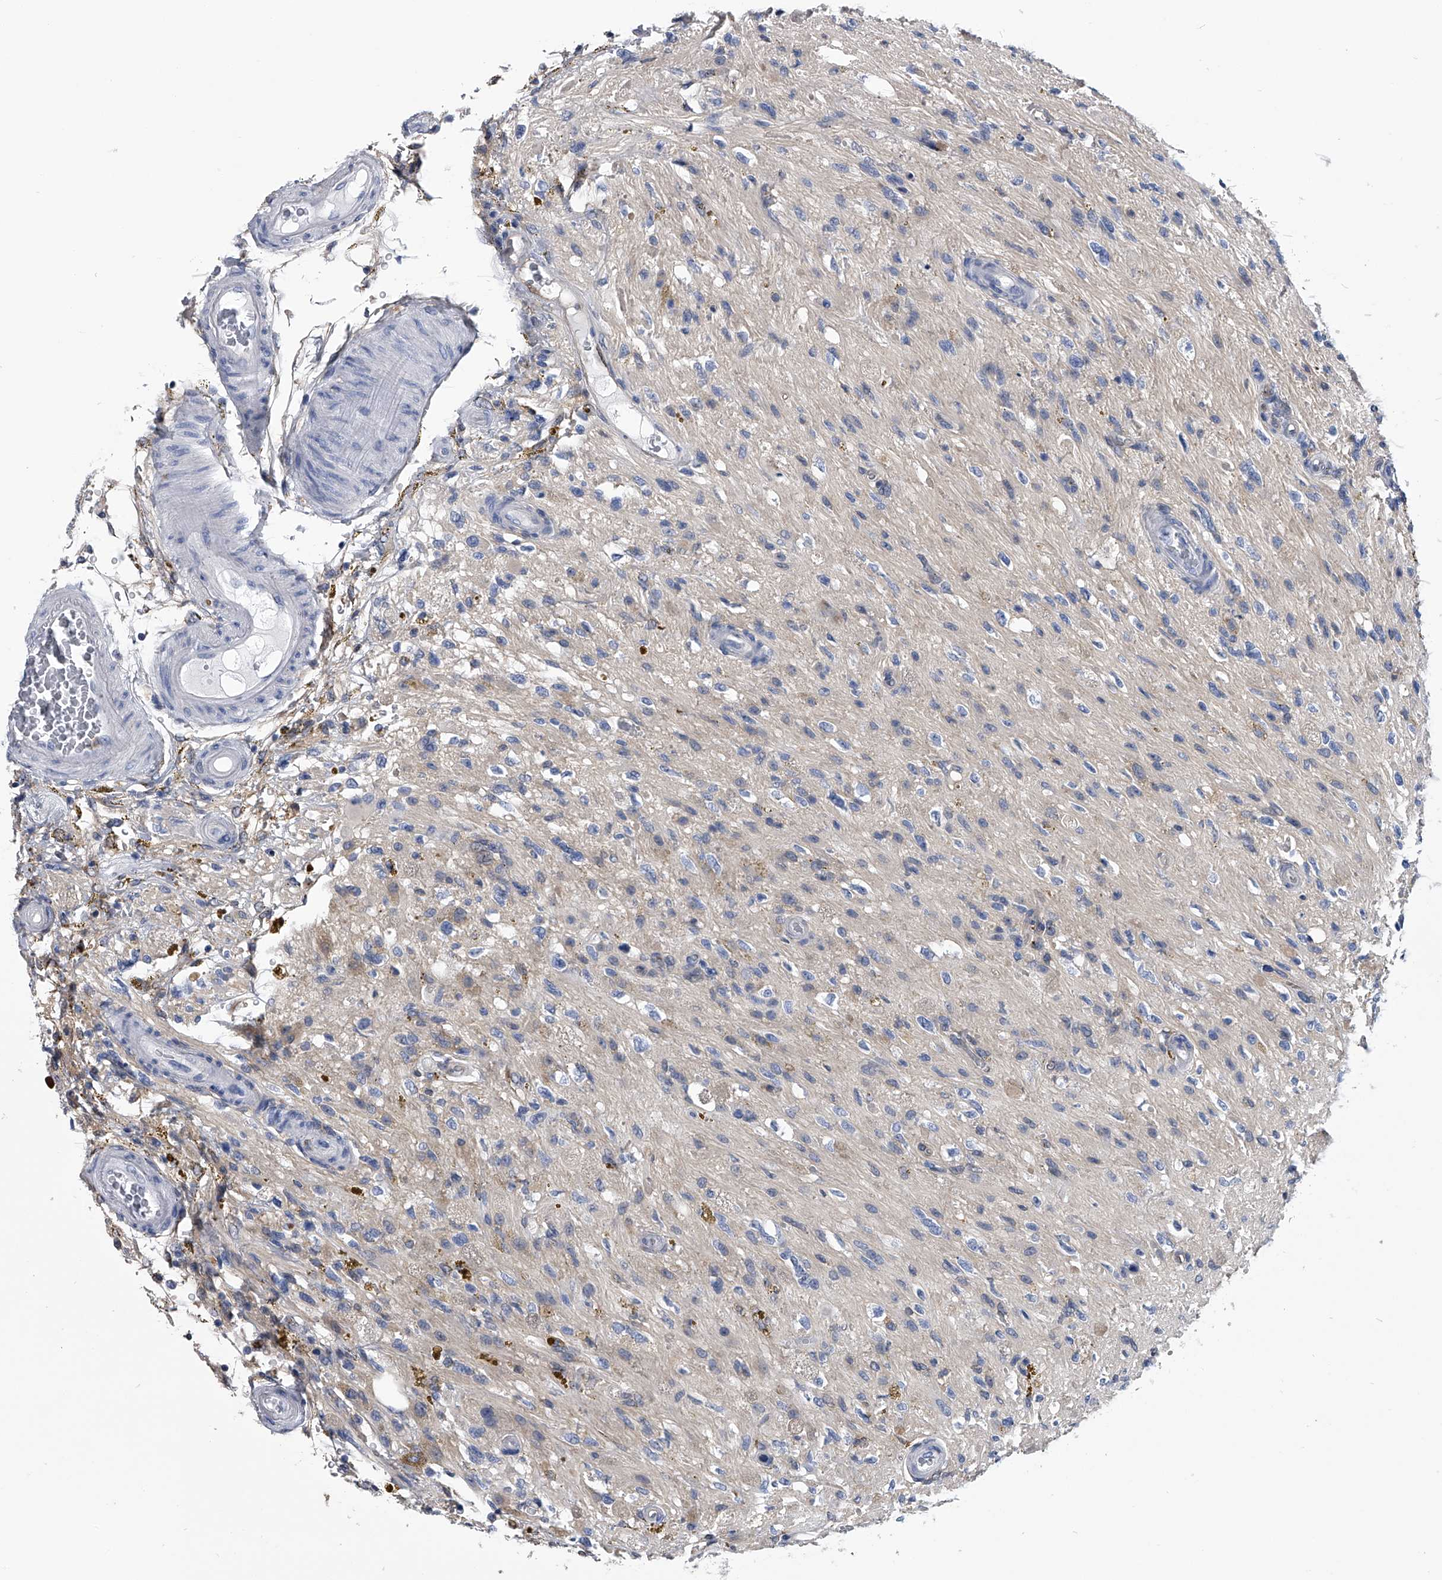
{"staining": {"intensity": "negative", "quantity": "none", "location": "none"}, "tissue": "glioma", "cell_type": "Tumor cells", "image_type": "cancer", "snomed": [{"axis": "morphology", "description": "Glioma, malignant, High grade"}, {"axis": "topography", "description": "Brain"}], "caption": "Protein analysis of malignant glioma (high-grade) exhibits no significant staining in tumor cells.", "gene": "PDXK", "patient": {"sex": "male", "age": 33}}